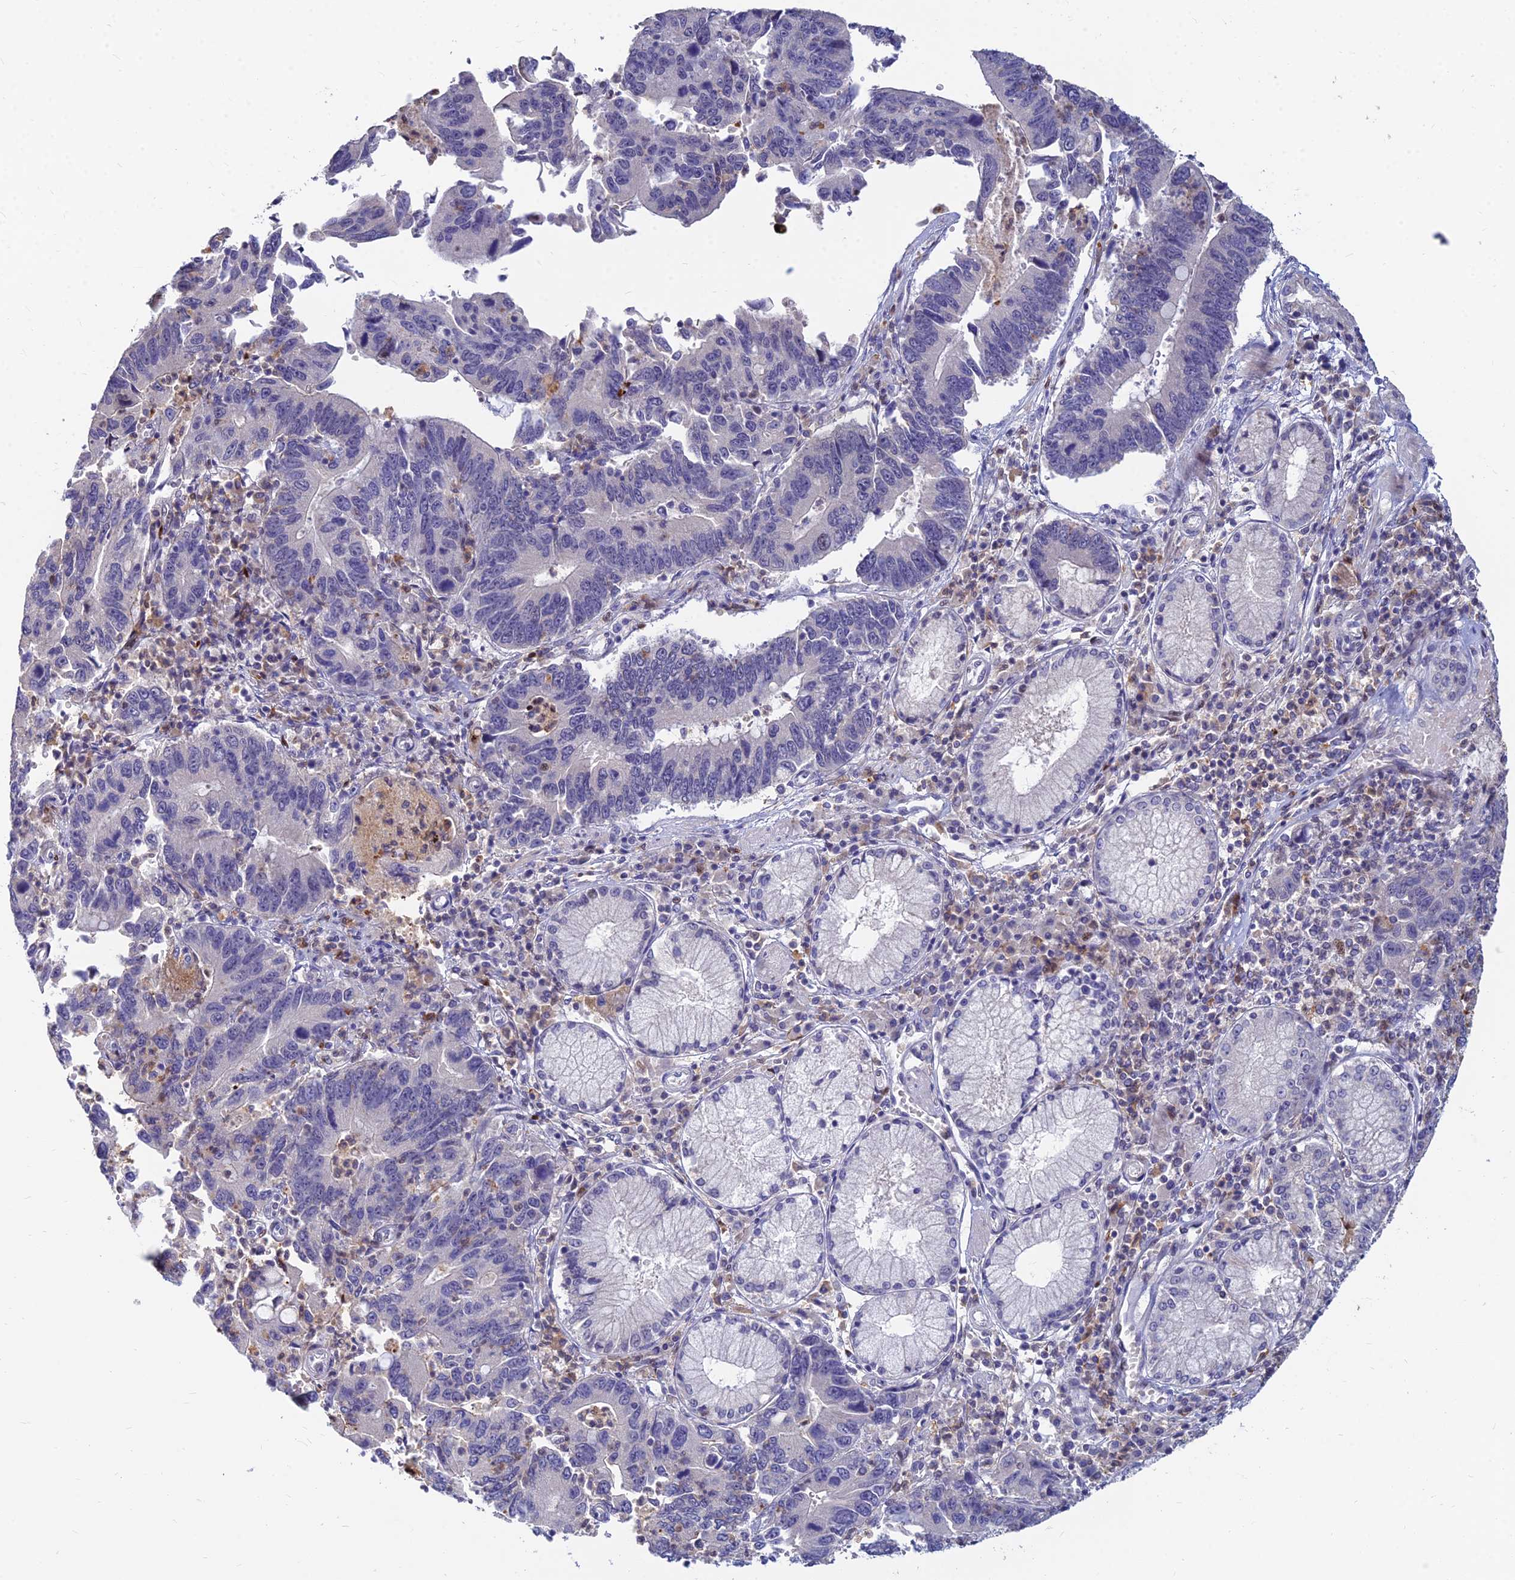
{"staining": {"intensity": "negative", "quantity": "none", "location": "none"}, "tissue": "stomach cancer", "cell_type": "Tumor cells", "image_type": "cancer", "snomed": [{"axis": "morphology", "description": "Adenocarcinoma, NOS"}, {"axis": "topography", "description": "Stomach"}], "caption": "This micrograph is of stomach adenocarcinoma stained with immunohistochemistry (IHC) to label a protein in brown with the nuclei are counter-stained blue. There is no positivity in tumor cells.", "gene": "GOLGA6D", "patient": {"sex": "male", "age": 59}}